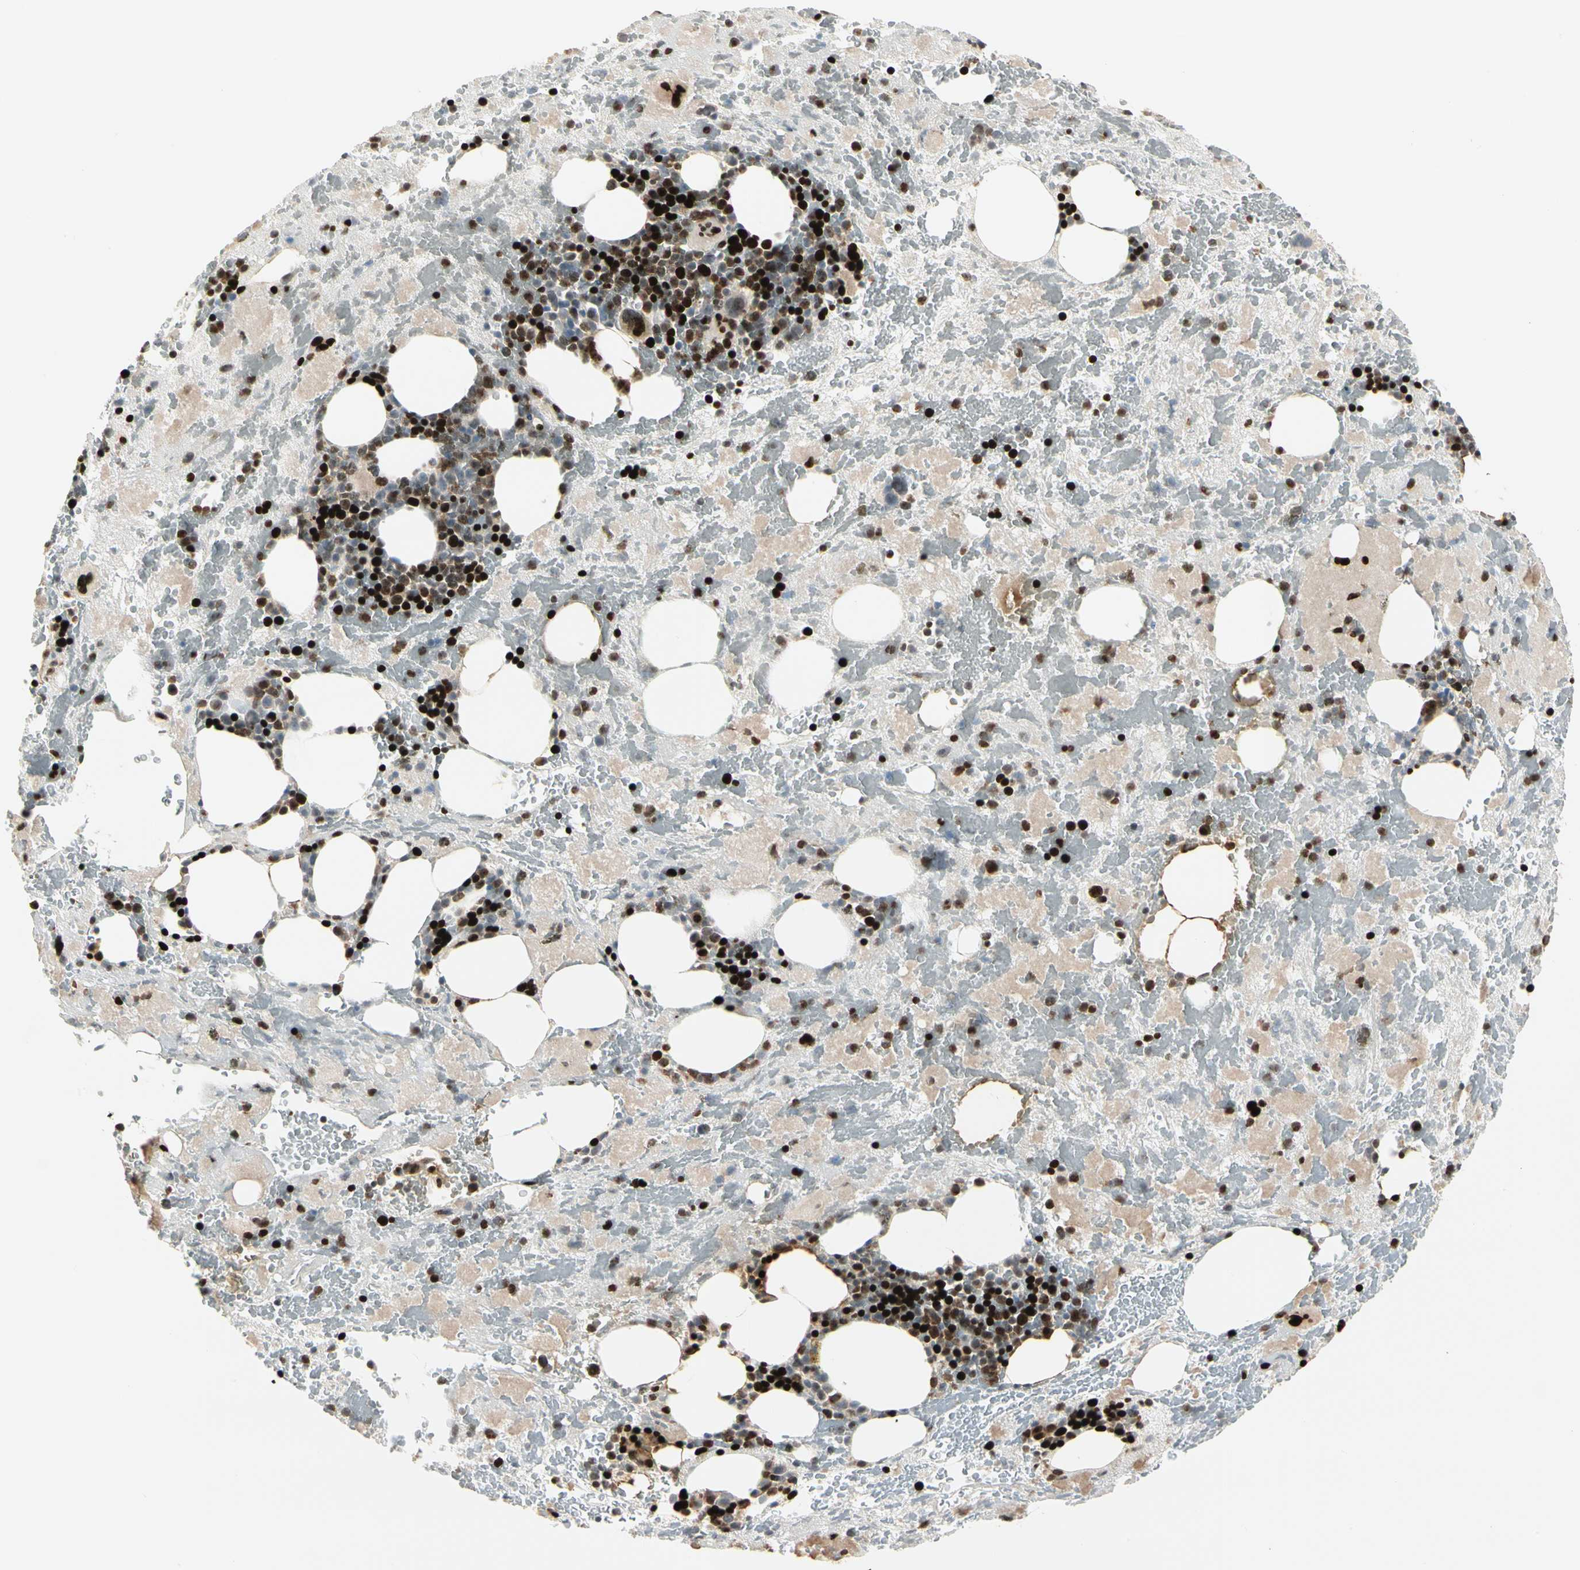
{"staining": {"intensity": "strong", "quantity": ">75%", "location": "nuclear"}, "tissue": "bone marrow", "cell_type": "Hematopoietic cells", "image_type": "normal", "snomed": [{"axis": "morphology", "description": "Normal tissue, NOS"}, {"axis": "topography", "description": "Bone marrow"}], "caption": "This photomicrograph shows immunohistochemistry staining of benign human bone marrow, with high strong nuclear staining in about >75% of hematopoietic cells.", "gene": "IP6K2", "patient": {"sex": "male", "age": 76}}